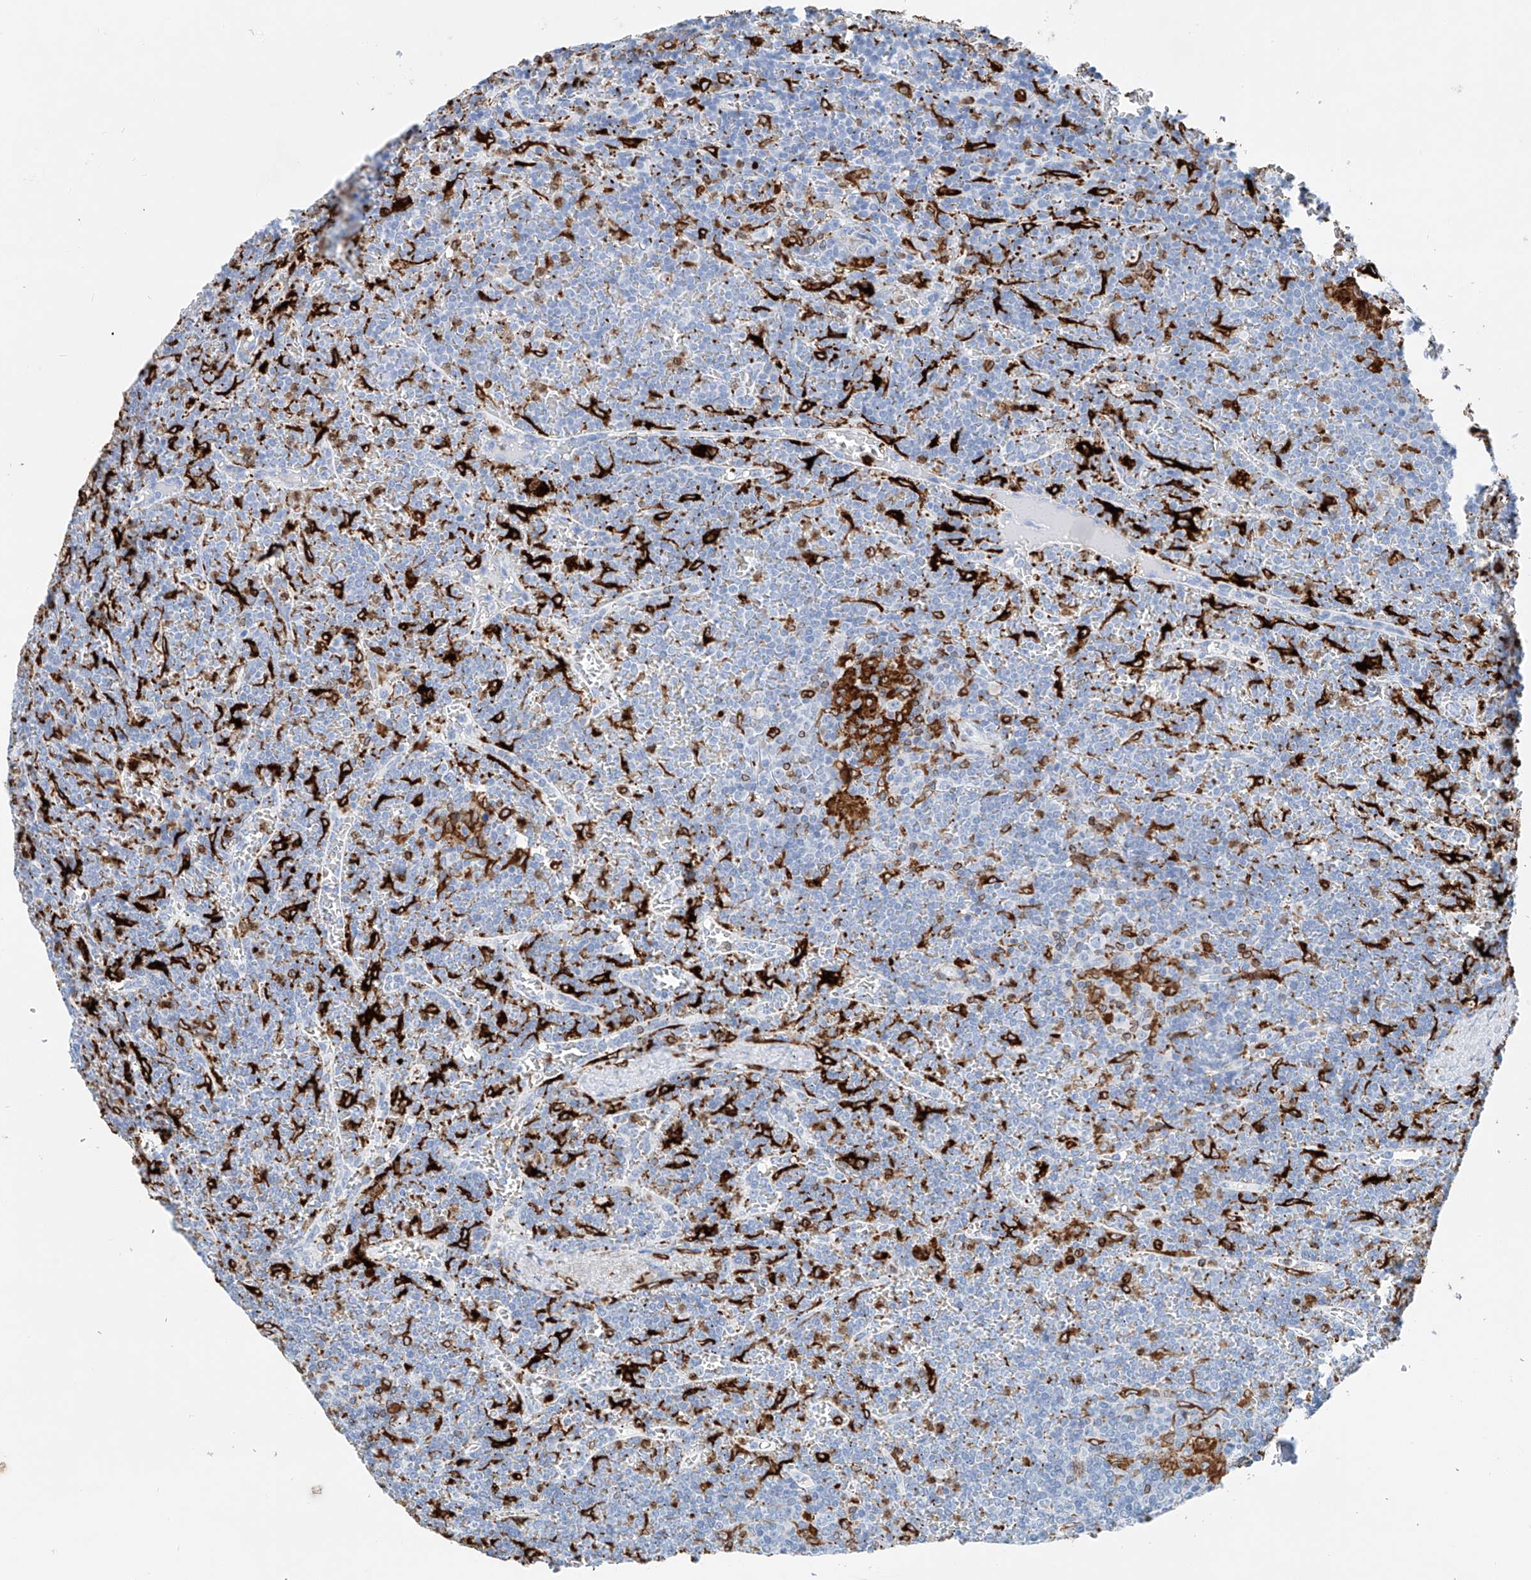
{"staining": {"intensity": "moderate", "quantity": "<25%", "location": "cytoplasmic/membranous"}, "tissue": "lymphoma", "cell_type": "Tumor cells", "image_type": "cancer", "snomed": [{"axis": "morphology", "description": "Malignant lymphoma, non-Hodgkin's type, Low grade"}, {"axis": "topography", "description": "Spleen"}], "caption": "A histopathology image of human low-grade malignant lymphoma, non-Hodgkin's type stained for a protein demonstrates moderate cytoplasmic/membranous brown staining in tumor cells.", "gene": "TBXAS1", "patient": {"sex": "female", "age": 19}}